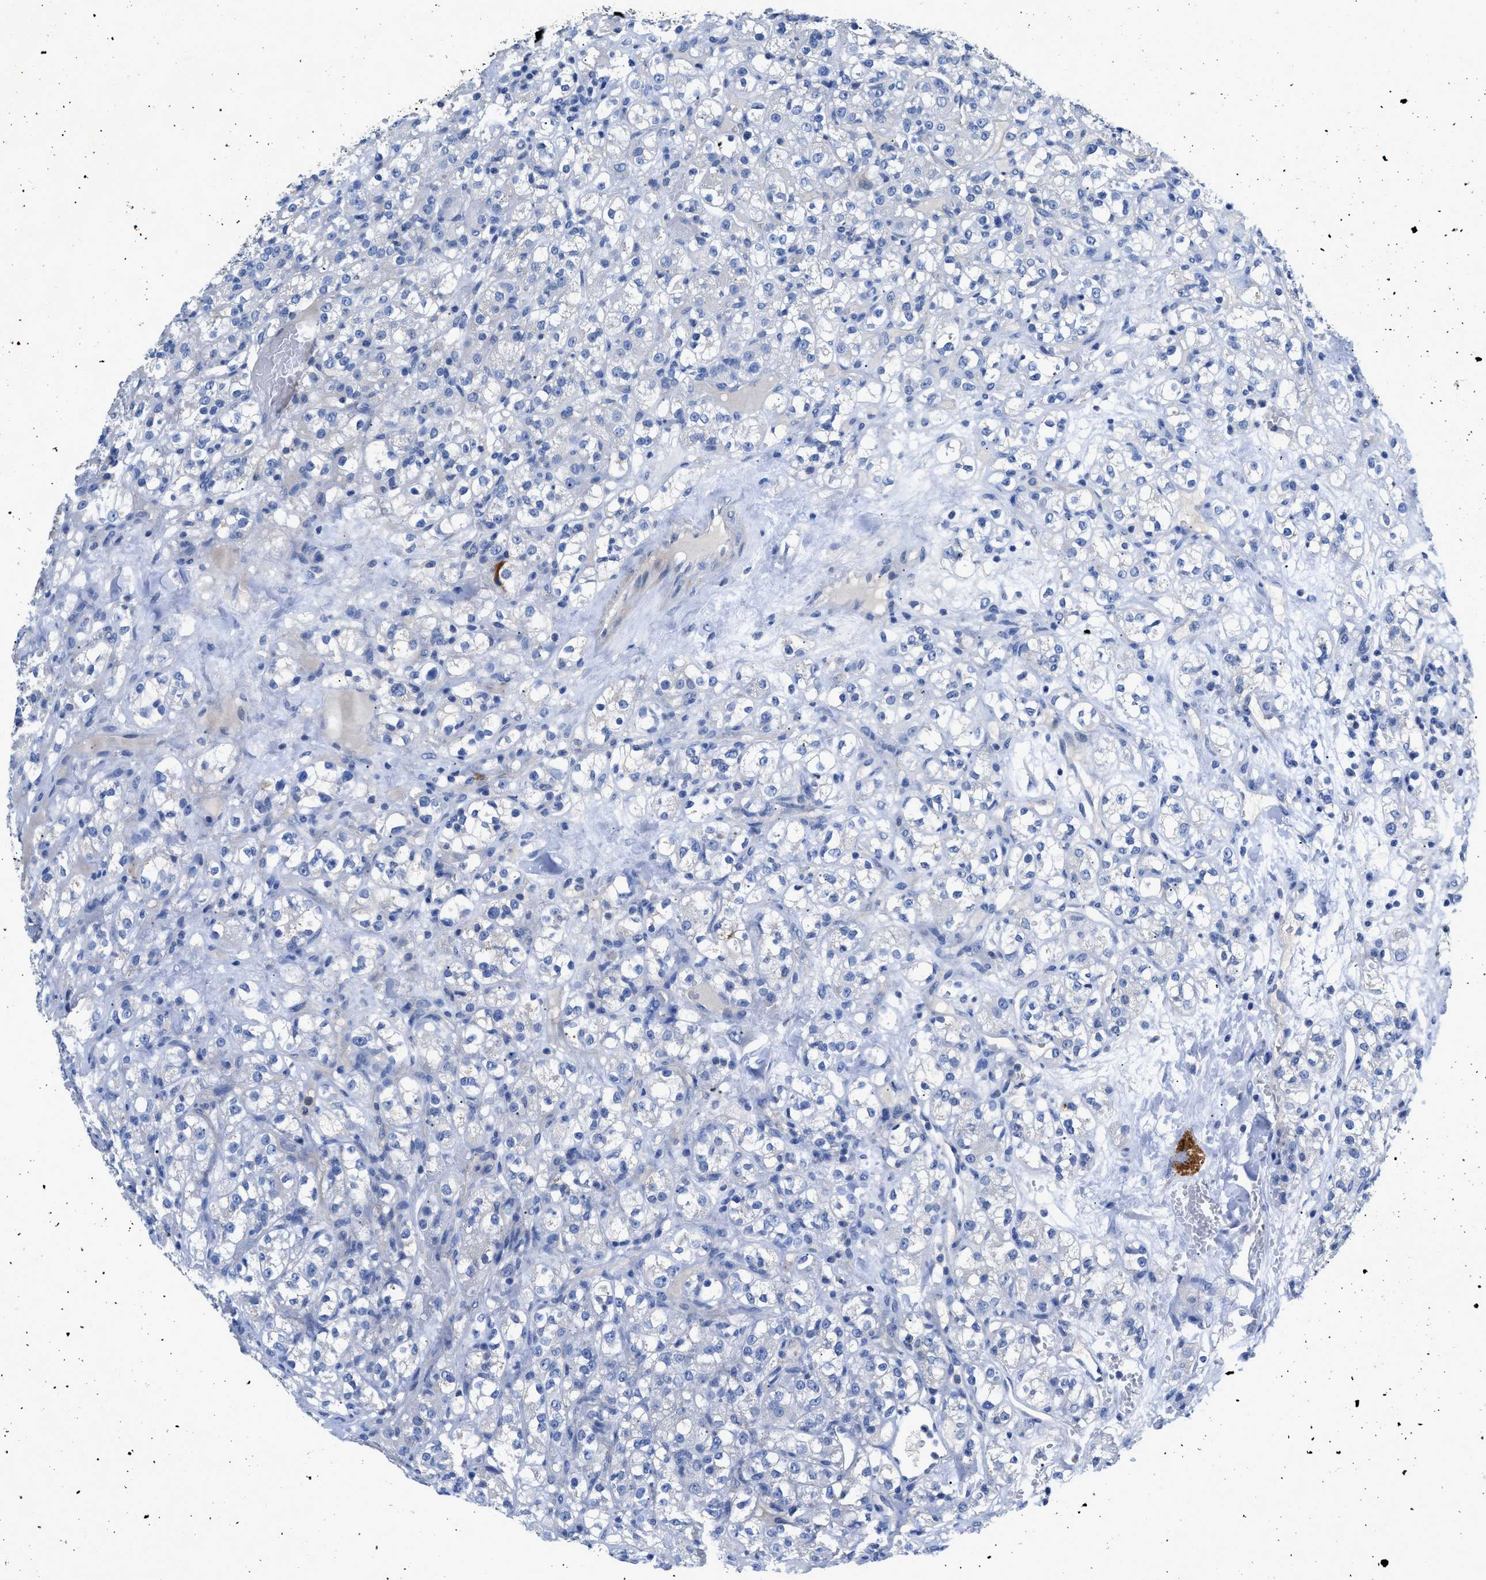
{"staining": {"intensity": "negative", "quantity": "none", "location": "none"}, "tissue": "renal cancer", "cell_type": "Tumor cells", "image_type": "cancer", "snomed": [{"axis": "morphology", "description": "Normal tissue, NOS"}, {"axis": "morphology", "description": "Adenocarcinoma, NOS"}, {"axis": "topography", "description": "Kidney"}], "caption": "High magnification brightfield microscopy of renal adenocarcinoma stained with DAB (brown) and counterstained with hematoxylin (blue): tumor cells show no significant positivity.", "gene": "SLC10A6", "patient": {"sex": "male", "age": 61}}